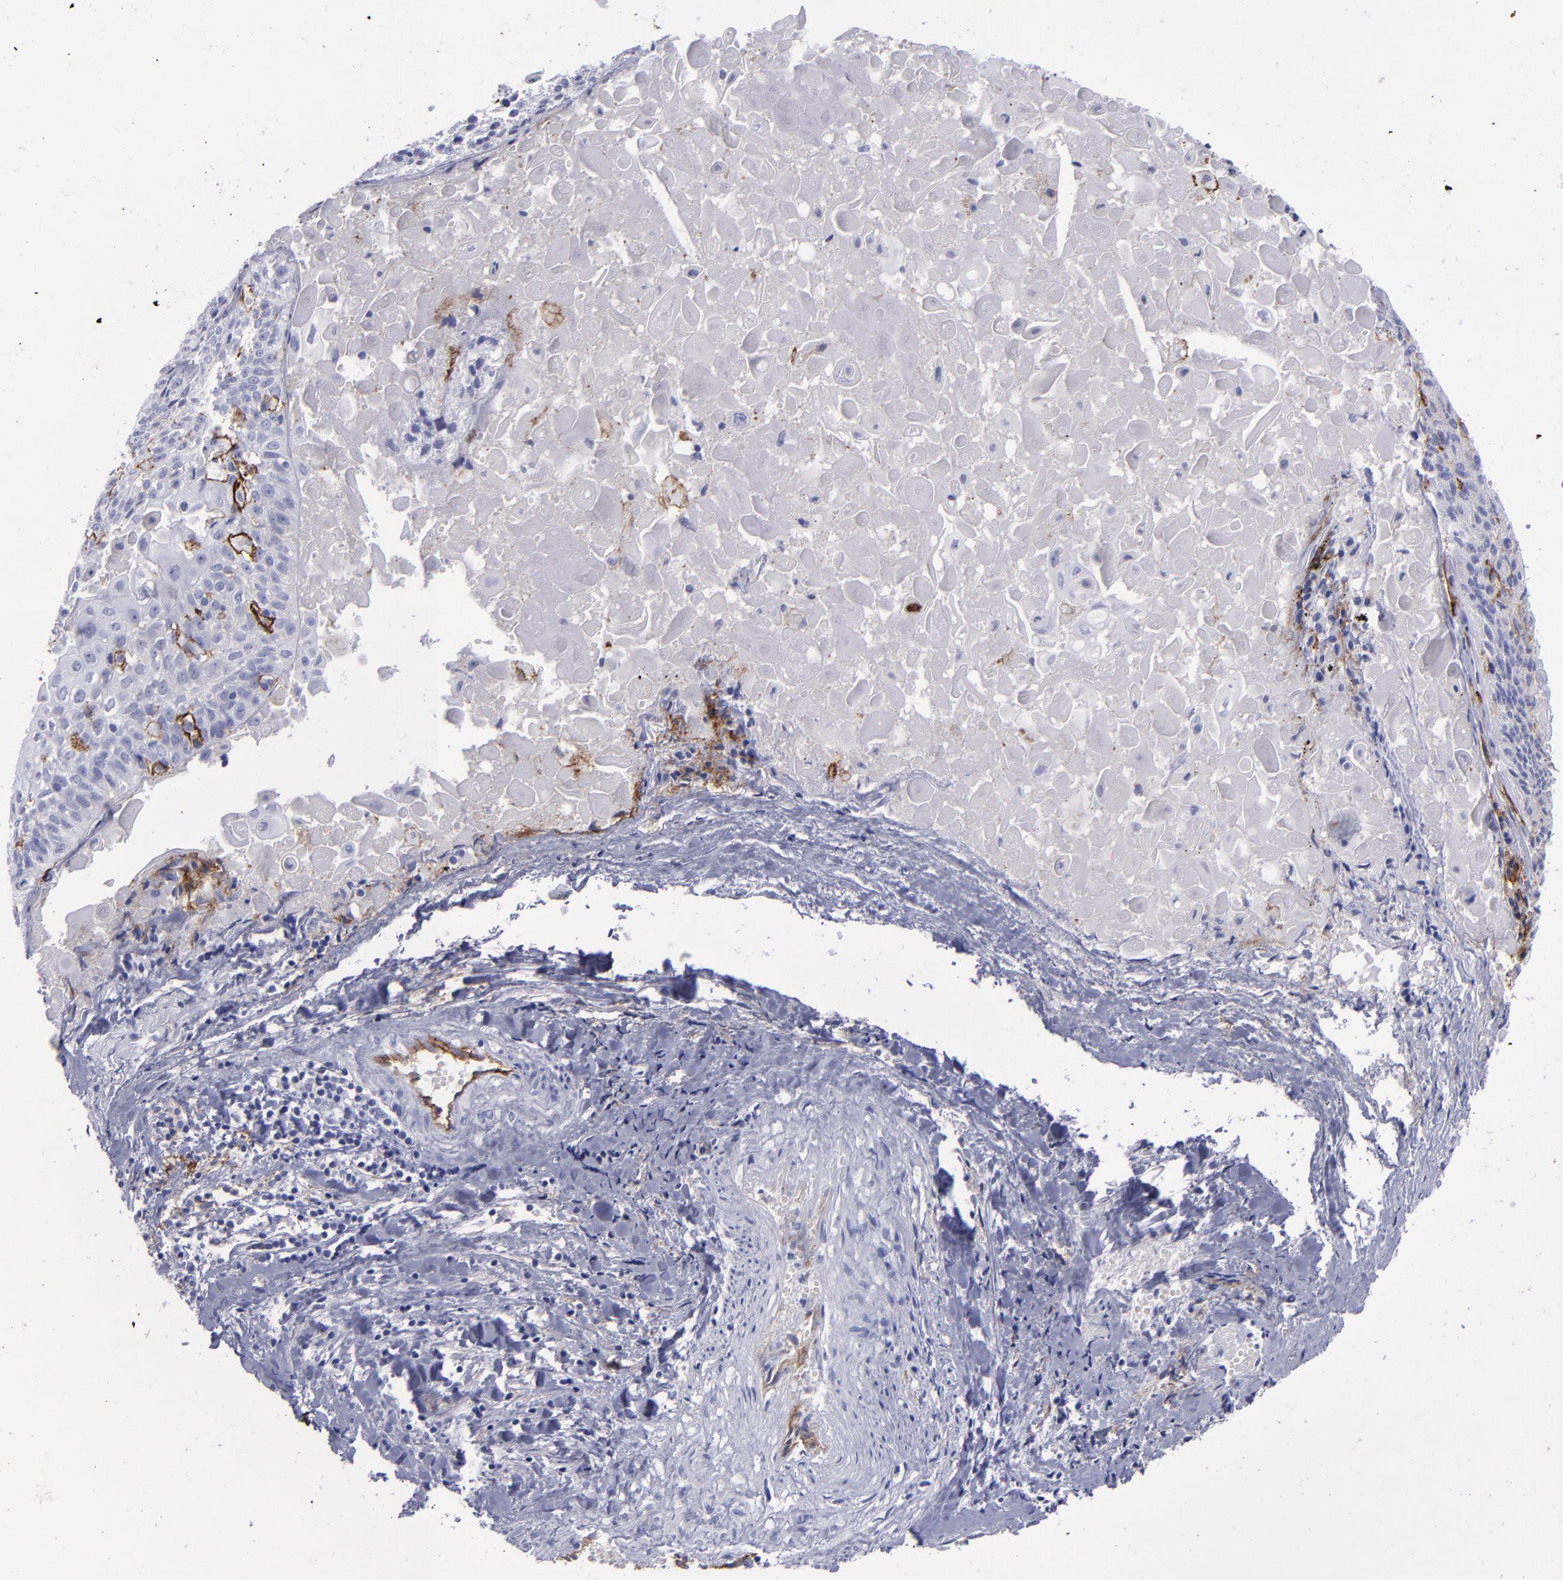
{"staining": {"intensity": "negative", "quantity": "none", "location": "none"}, "tissue": "lung cancer", "cell_type": "Tumor cells", "image_type": "cancer", "snomed": [{"axis": "morphology", "description": "Adenocarcinoma, NOS"}, {"axis": "topography", "description": "Lung"}], "caption": "DAB (3,3'-diaminobenzidine) immunohistochemical staining of lung cancer demonstrates no significant expression in tumor cells.", "gene": "ACE", "patient": {"sex": "male", "age": 60}}